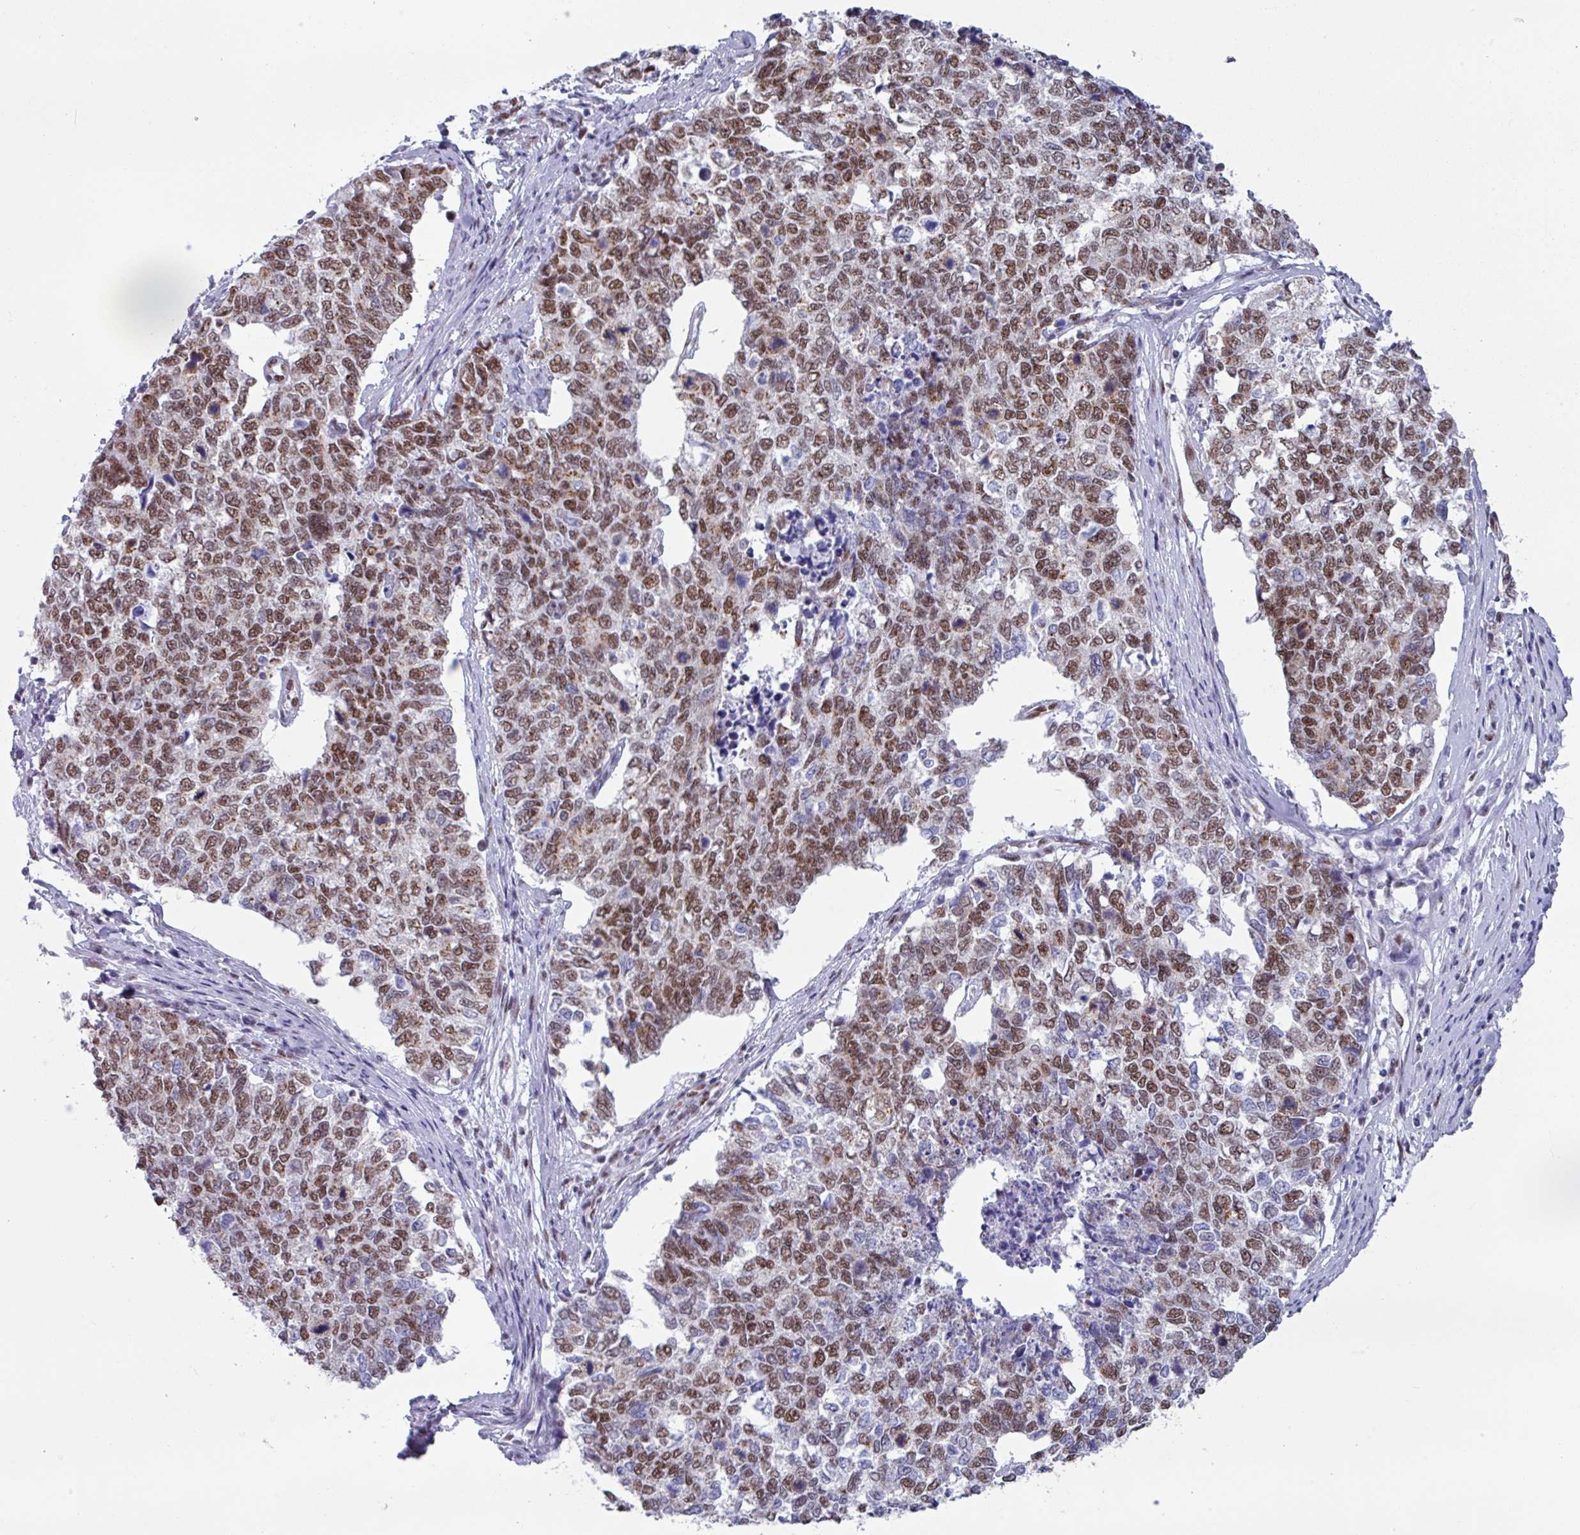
{"staining": {"intensity": "moderate", "quantity": ">75%", "location": "nuclear"}, "tissue": "cervical cancer", "cell_type": "Tumor cells", "image_type": "cancer", "snomed": [{"axis": "morphology", "description": "Squamous cell carcinoma, NOS"}, {"axis": "topography", "description": "Cervix"}], "caption": "Protein expression analysis of human cervical cancer (squamous cell carcinoma) reveals moderate nuclear positivity in approximately >75% of tumor cells.", "gene": "PUF60", "patient": {"sex": "female", "age": 63}}